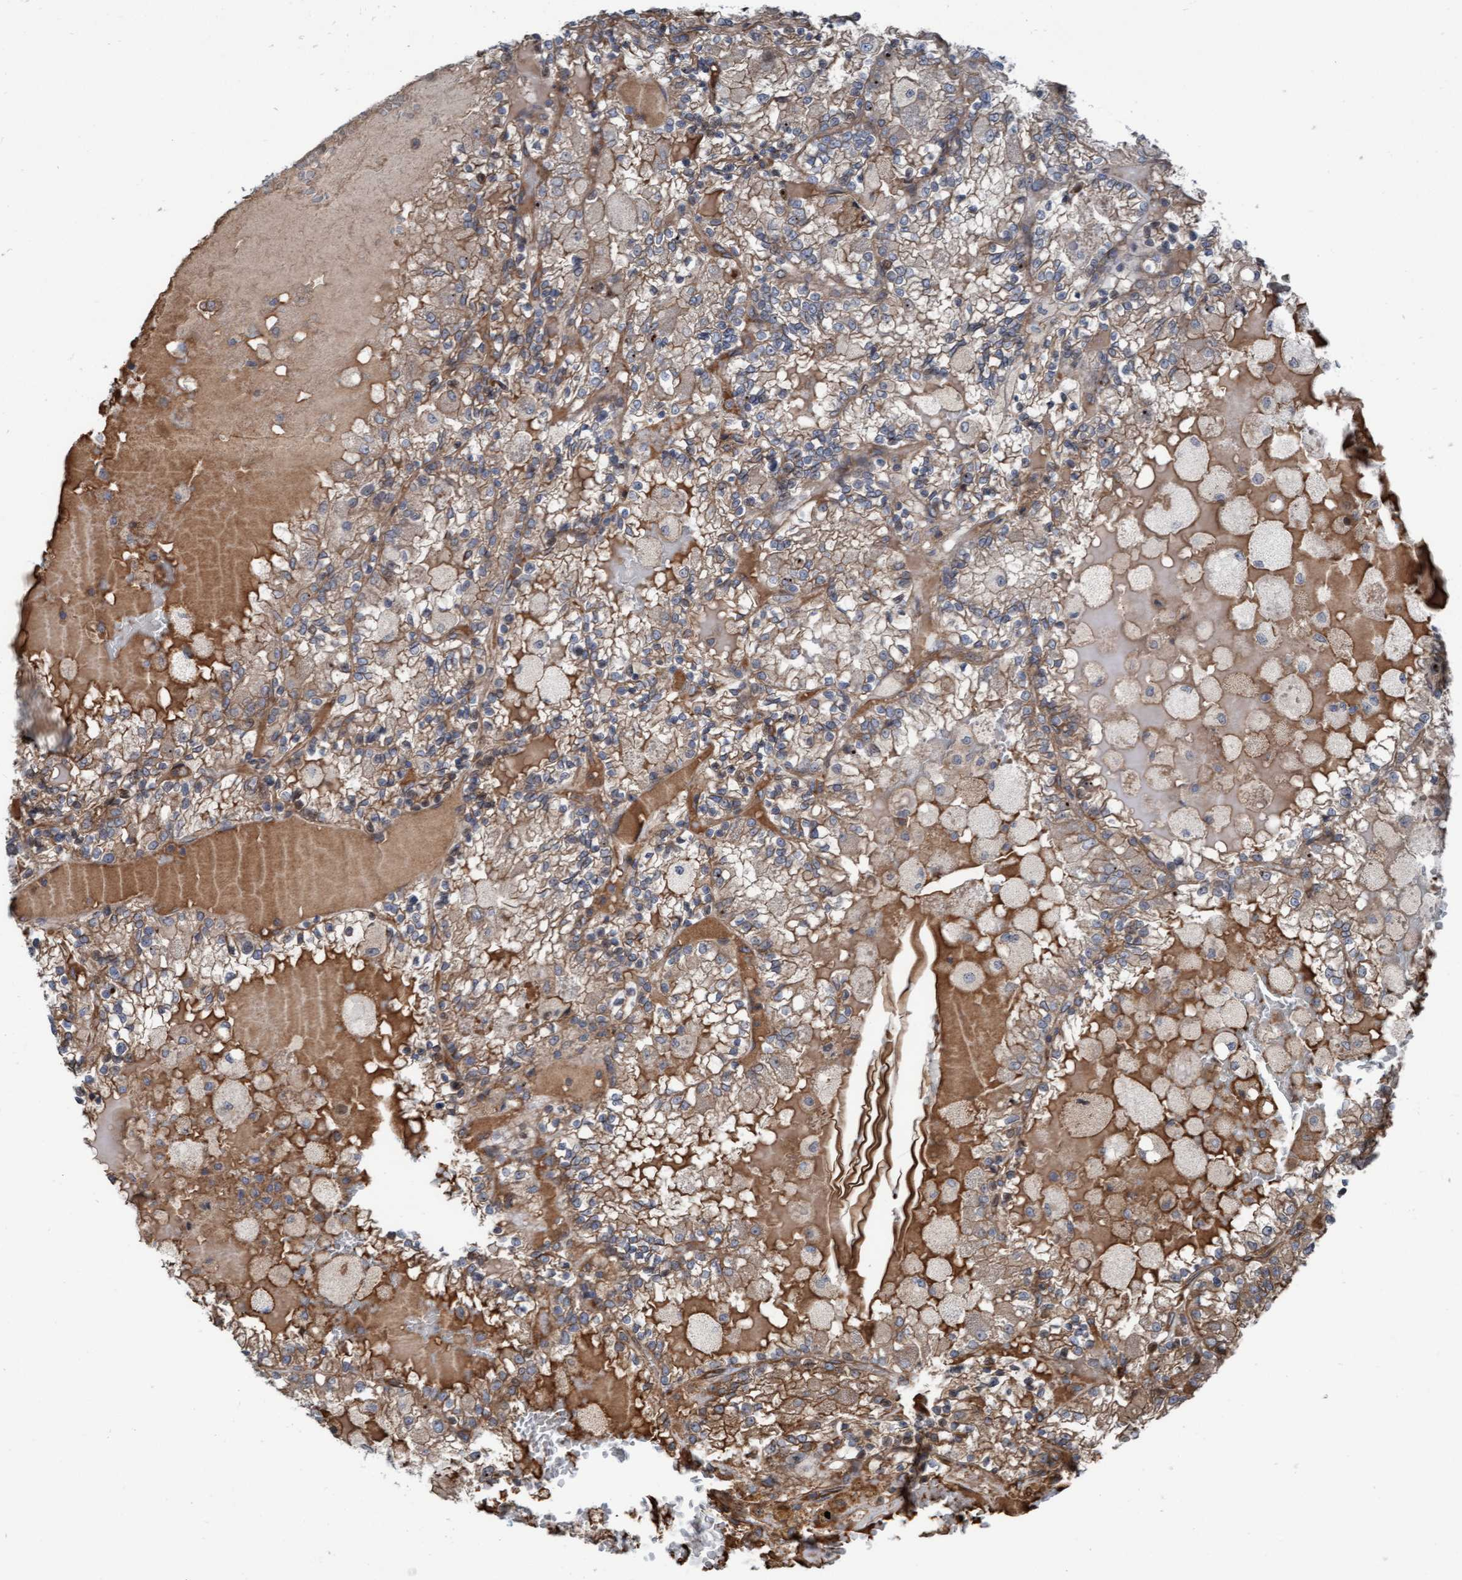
{"staining": {"intensity": "weak", "quantity": "25%-75%", "location": "cytoplasmic/membranous"}, "tissue": "renal cancer", "cell_type": "Tumor cells", "image_type": "cancer", "snomed": [{"axis": "morphology", "description": "Adenocarcinoma, NOS"}, {"axis": "topography", "description": "Kidney"}], "caption": "Human adenocarcinoma (renal) stained with a protein marker shows weak staining in tumor cells.", "gene": "RAP1GAP2", "patient": {"sex": "female", "age": 56}}